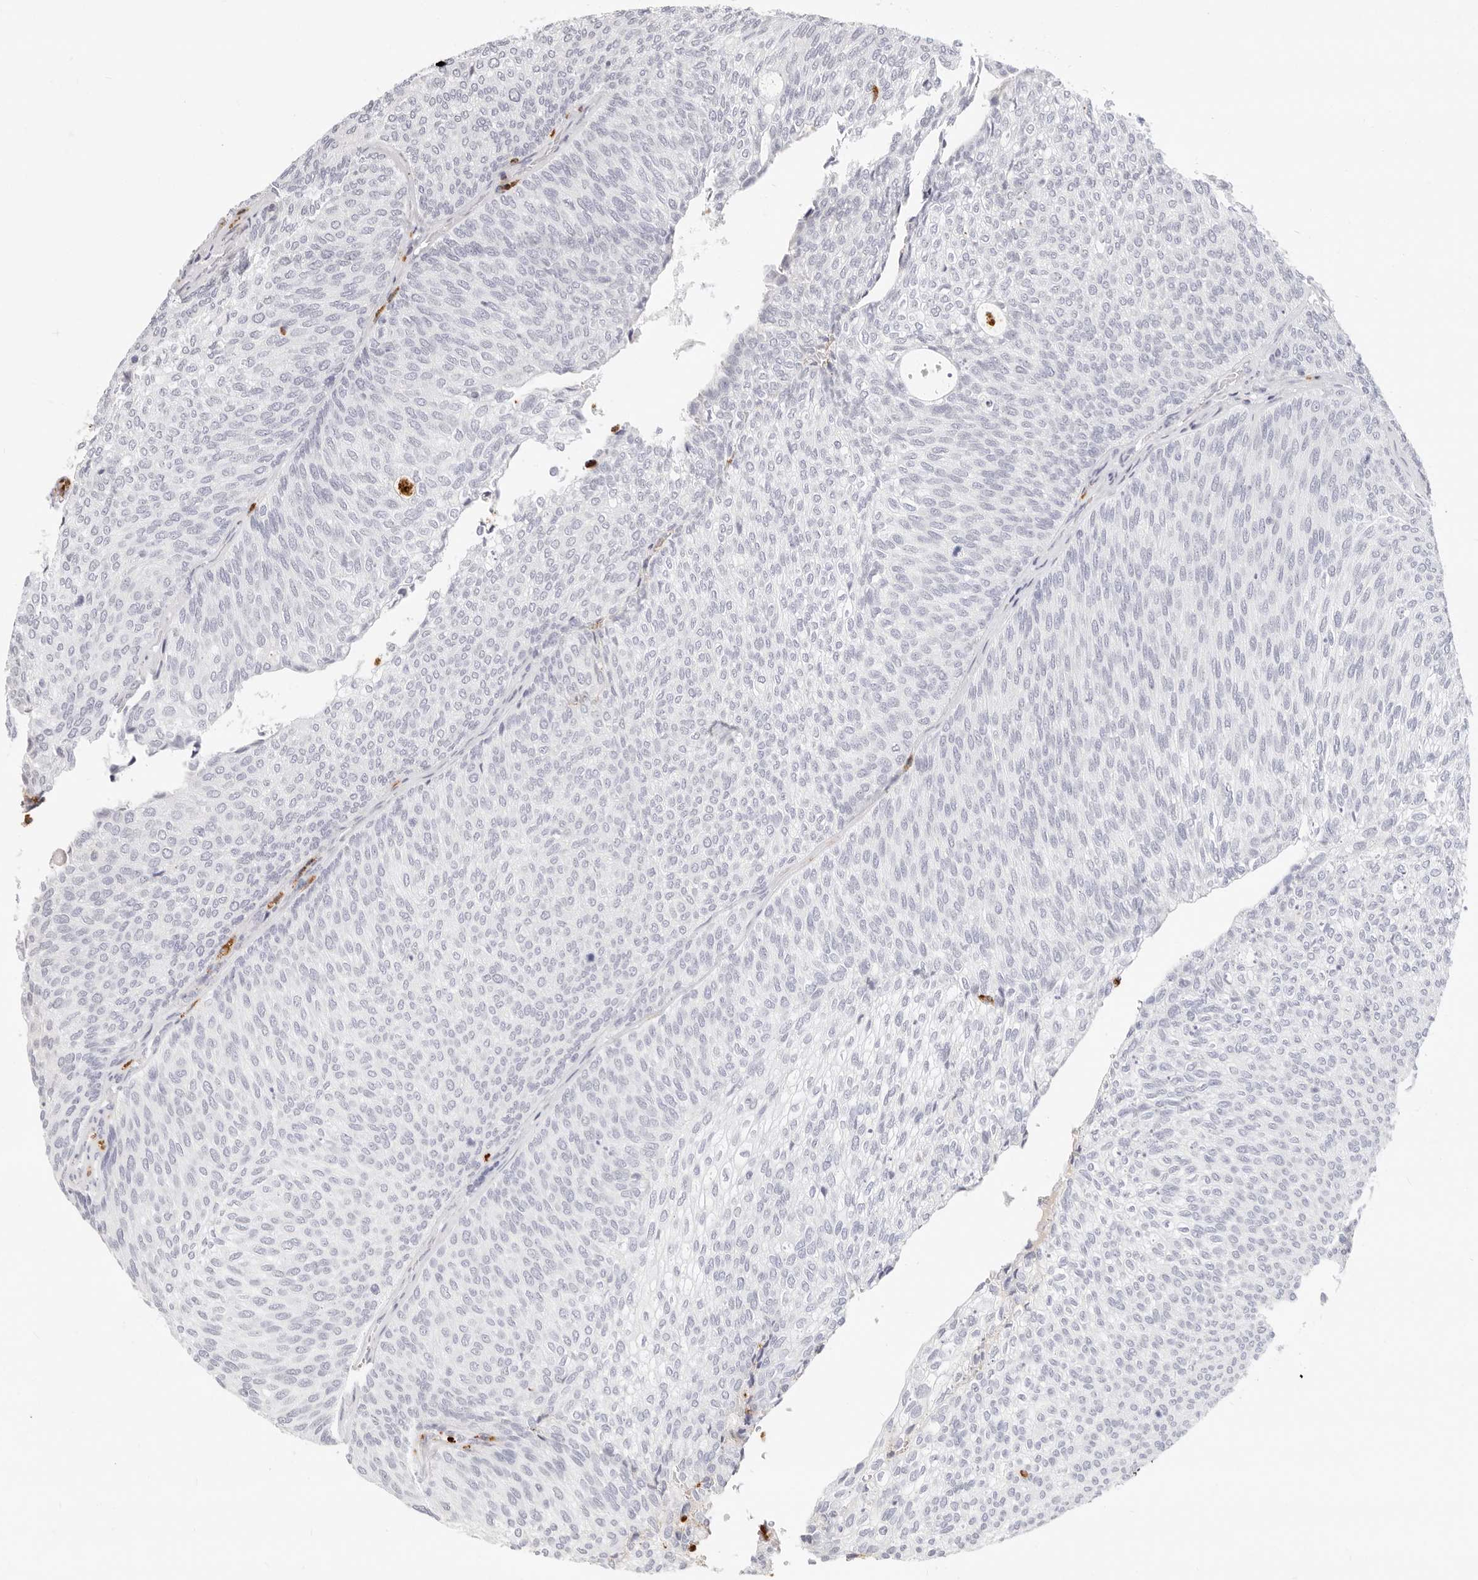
{"staining": {"intensity": "negative", "quantity": "none", "location": "none"}, "tissue": "urothelial cancer", "cell_type": "Tumor cells", "image_type": "cancer", "snomed": [{"axis": "morphology", "description": "Urothelial carcinoma, Low grade"}, {"axis": "topography", "description": "Urinary bladder"}], "caption": "Immunohistochemistry (IHC) photomicrograph of neoplastic tissue: human urothelial carcinoma (low-grade) stained with DAB displays no significant protein expression in tumor cells.", "gene": "CAMP", "patient": {"sex": "female", "age": 79}}